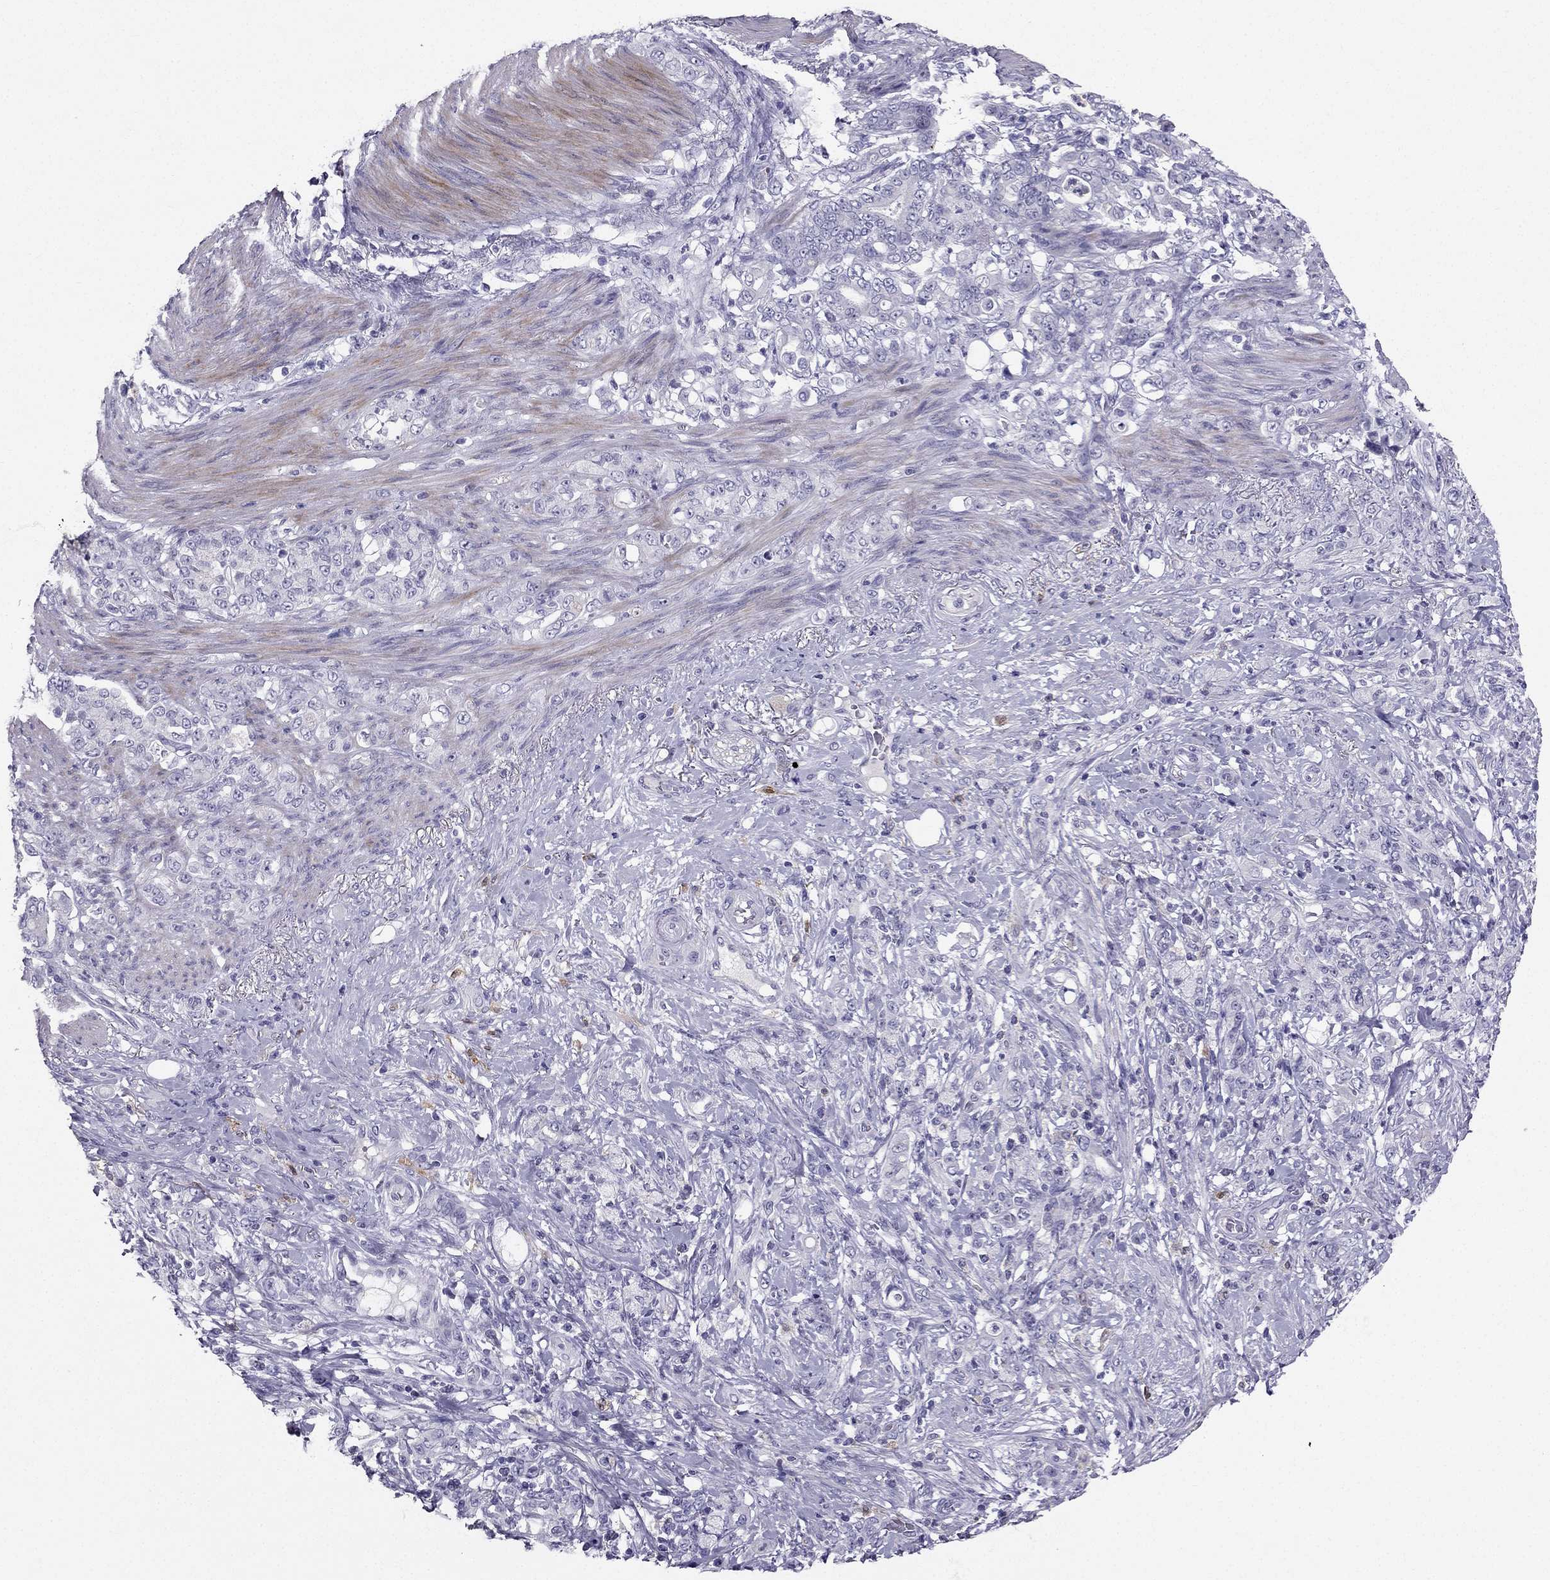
{"staining": {"intensity": "negative", "quantity": "none", "location": "none"}, "tissue": "stomach cancer", "cell_type": "Tumor cells", "image_type": "cancer", "snomed": [{"axis": "morphology", "description": "Adenocarcinoma, NOS"}, {"axis": "topography", "description": "Stomach"}], "caption": "Tumor cells are negative for protein expression in human stomach adenocarcinoma. The staining was performed using DAB (3,3'-diaminobenzidine) to visualize the protein expression in brown, while the nuclei were stained in blue with hematoxylin (Magnification: 20x).", "gene": "LMTK3", "patient": {"sex": "female", "age": 79}}